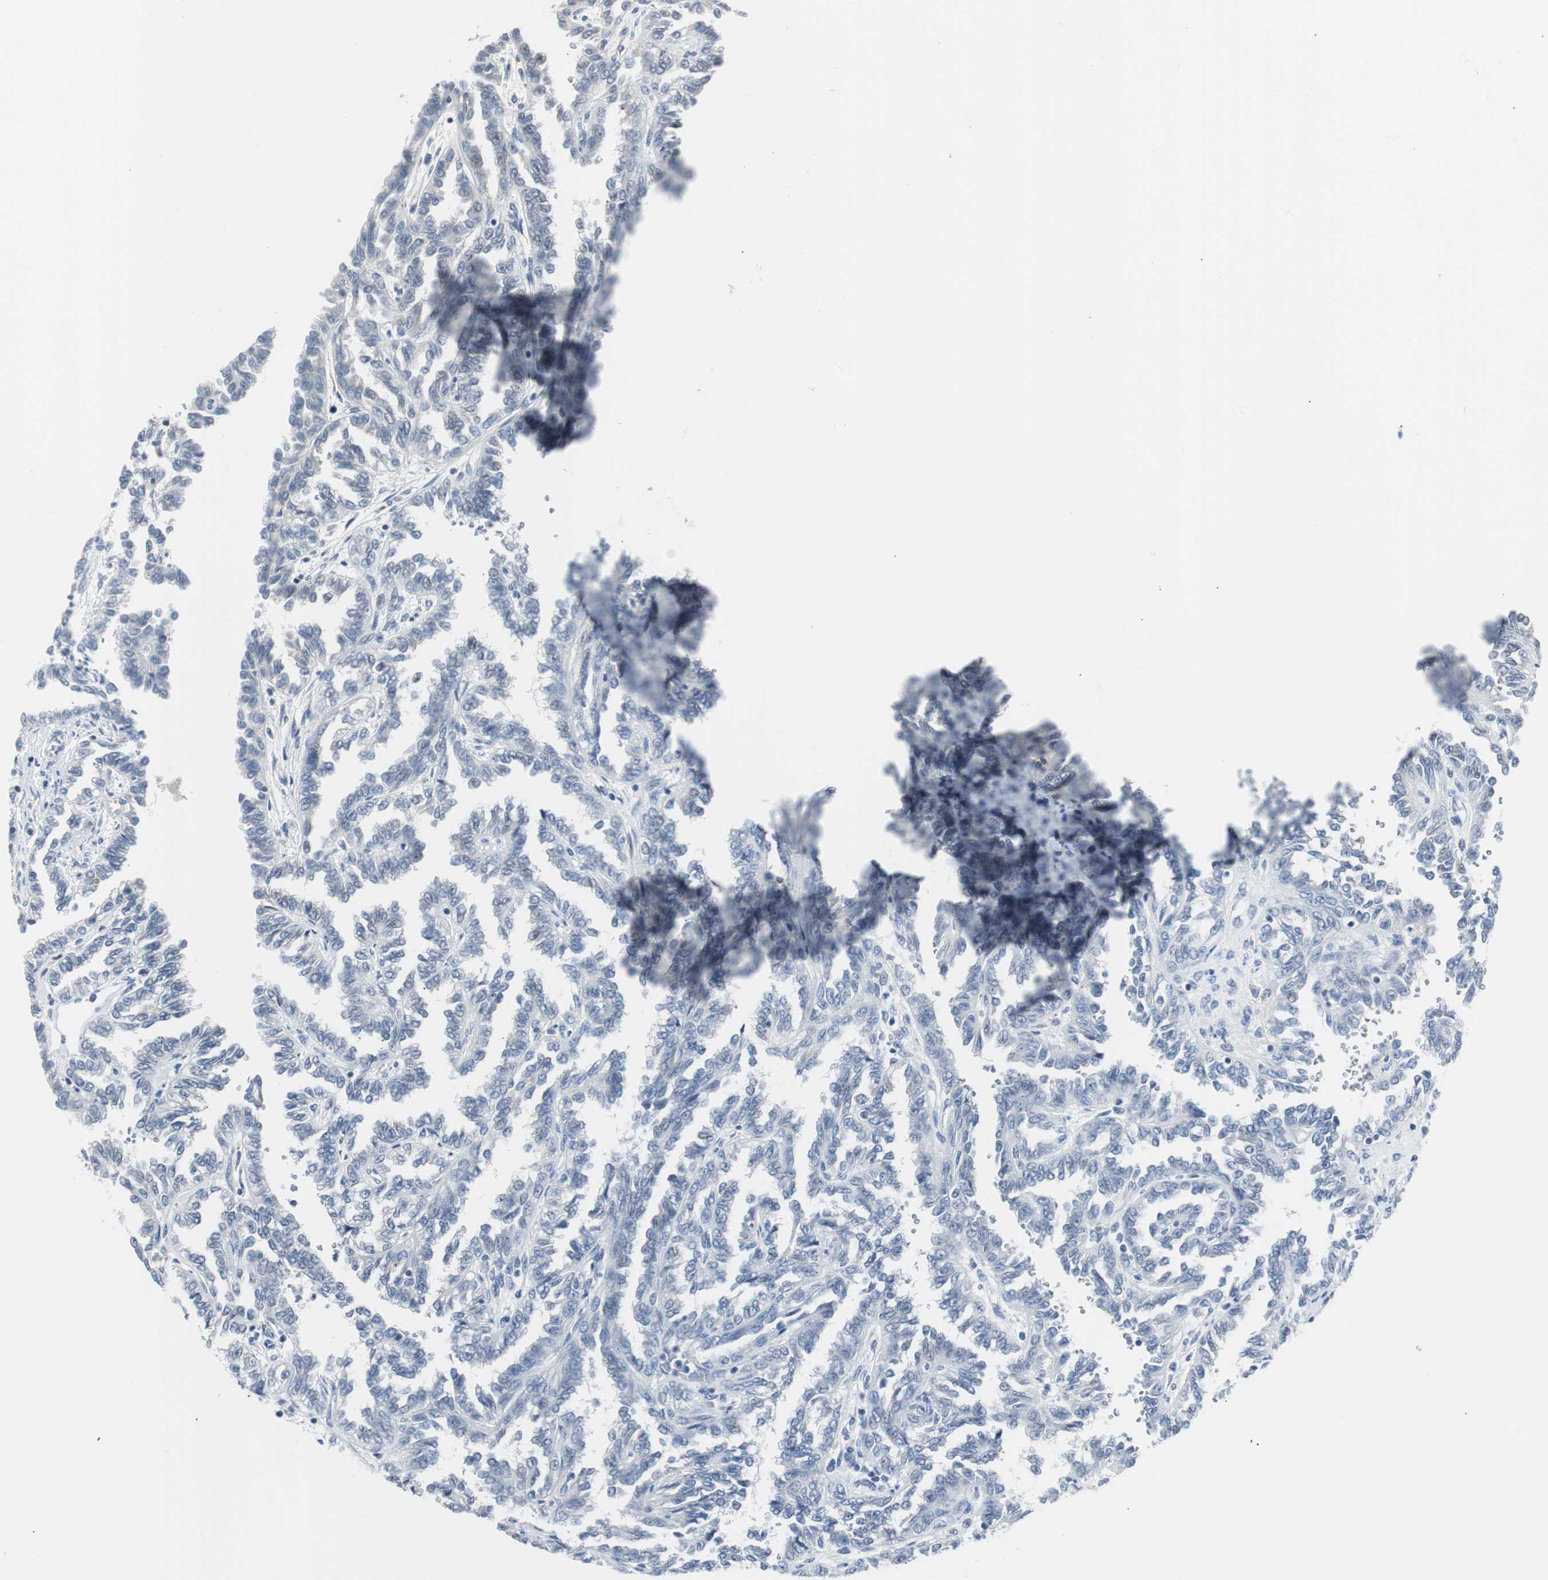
{"staining": {"intensity": "negative", "quantity": "none", "location": "none"}, "tissue": "renal cancer", "cell_type": "Tumor cells", "image_type": "cancer", "snomed": [{"axis": "morphology", "description": "Inflammation, NOS"}, {"axis": "morphology", "description": "Adenocarcinoma, NOS"}, {"axis": "topography", "description": "Kidney"}], "caption": "This micrograph is of renal adenocarcinoma stained with IHC to label a protein in brown with the nuclei are counter-stained blue. There is no staining in tumor cells. The staining was performed using DAB (3,3'-diaminobenzidine) to visualize the protein expression in brown, while the nuclei were stained in blue with hematoxylin (Magnification: 20x).", "gene": "SOX30", "patient": {"sex": "male", "age": 68}}